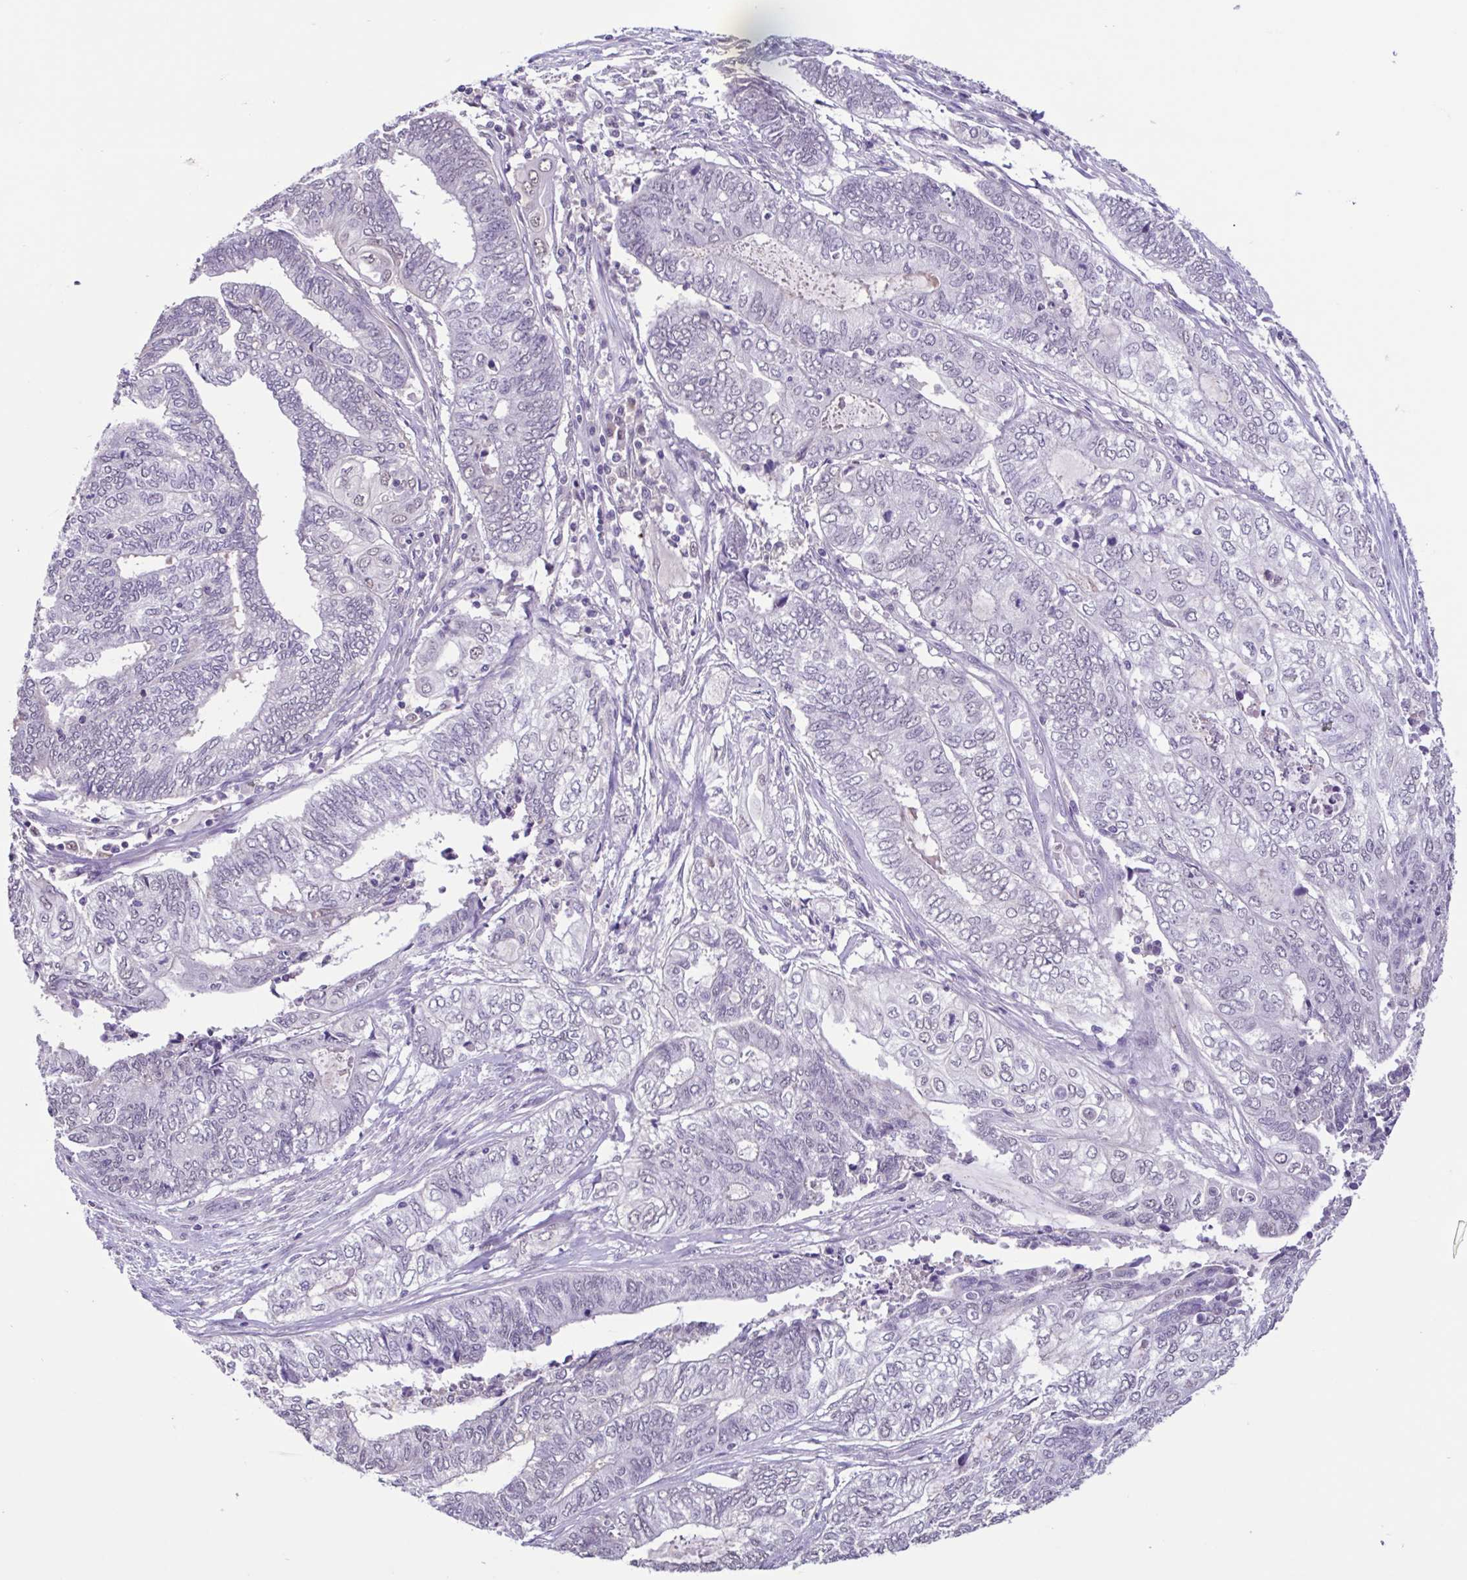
{"staining": {"intensity": "negative", "quantity": "none", "location": "none"}, "tissue": "endometrial cancer", "cell_type": "Tumor cells", "image_type": "cancer", "snomed": [{"axis": "morphology", "description": "Adenocarcinoma, NOS"}, {"axis": "topography", "description": "Uterus"}, {"axis": "topography", "description": "Endometrium"}], "caption": "Immunohistochemistry histopathology image of human endometrial cancer stained for a protein (brown), which shows no expression in tumor cells. (Immunohistochemistry (ihc), brightfield microscopy, high magnification).", "gene": "ACTRT3", "patient": {"sex": "female", "age": 70}}